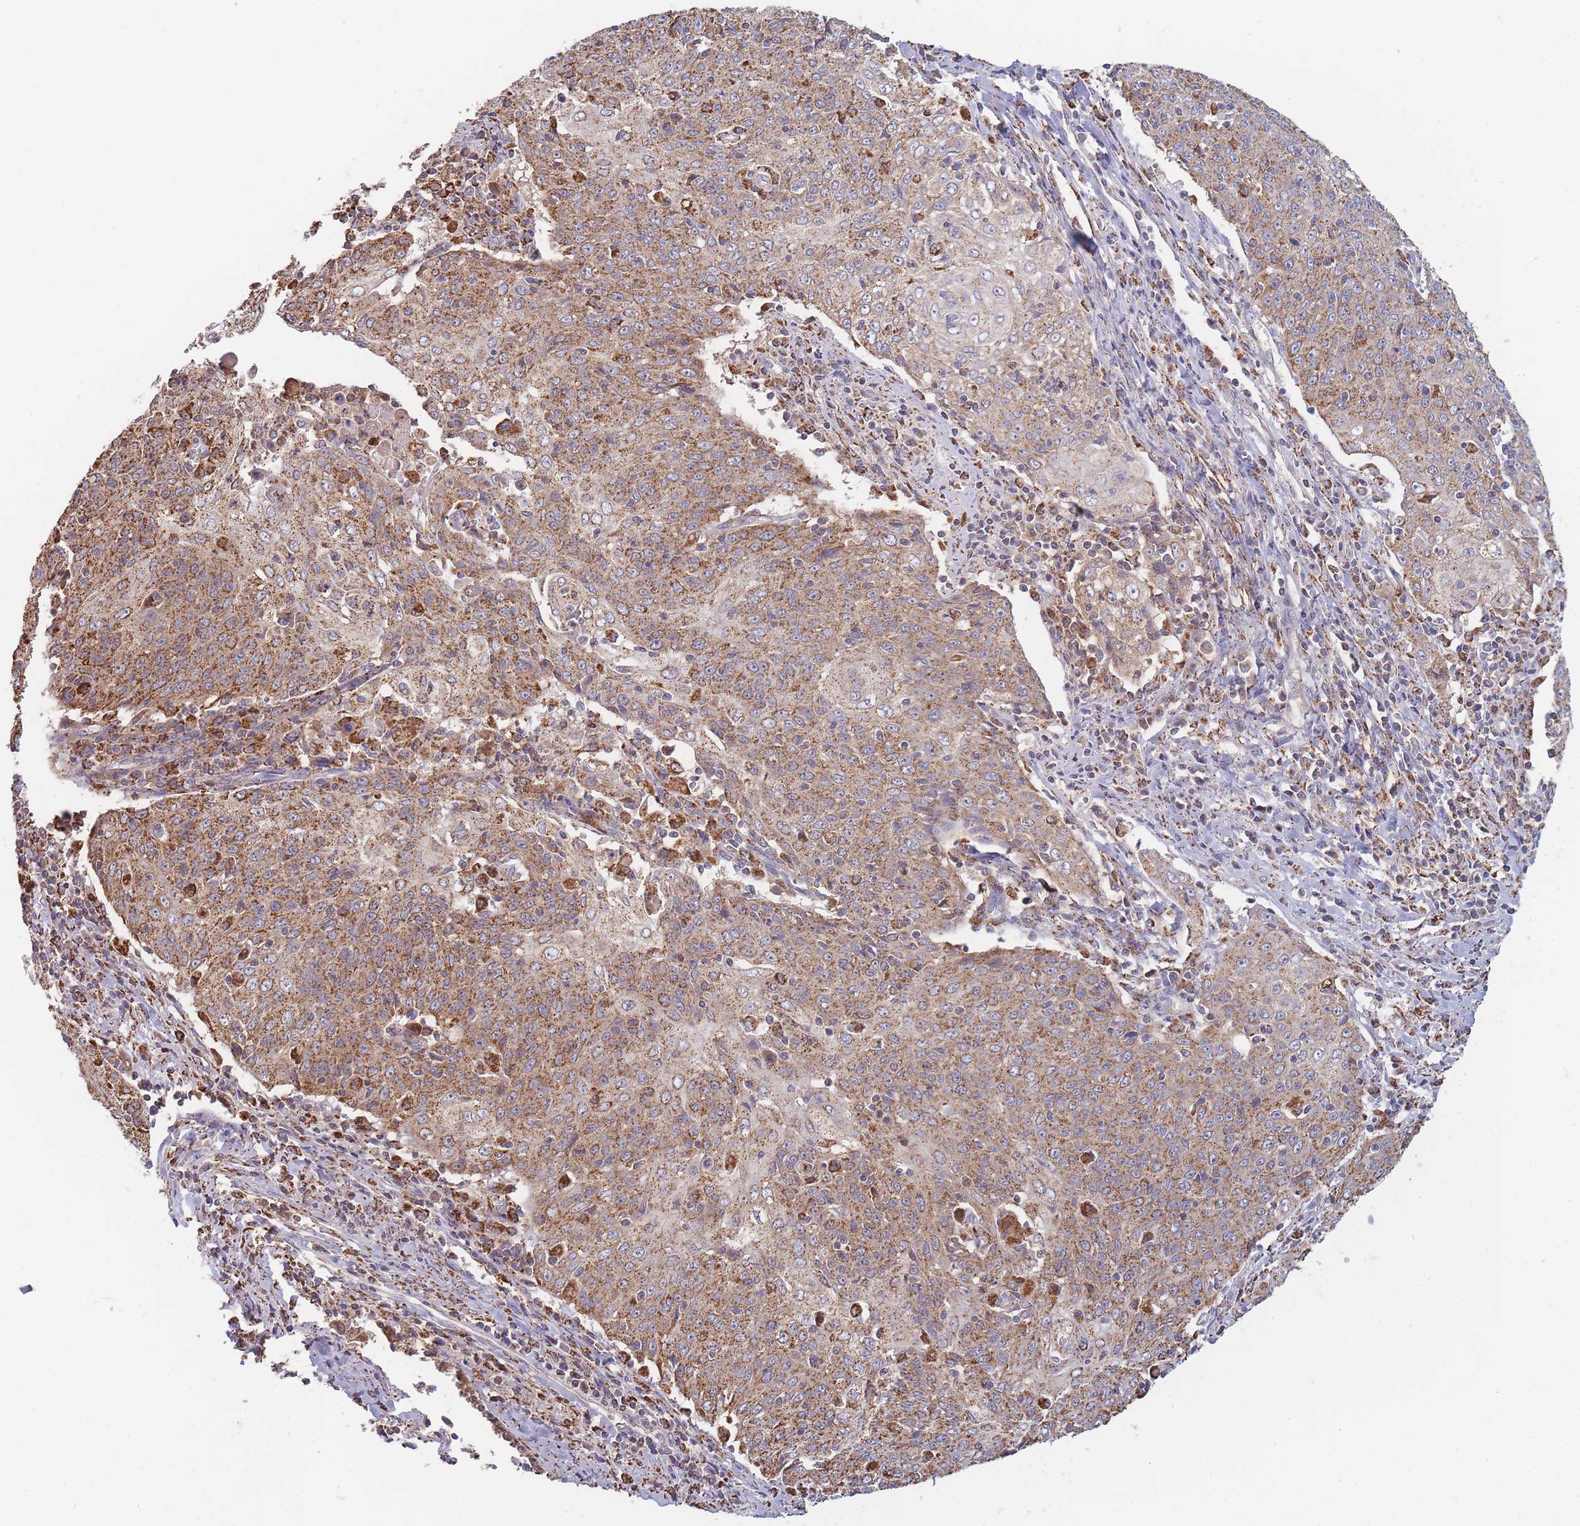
{"staining": {"intensity": "moderate", "quantity": ">75%", "location": "cytoplasmic/membranous"}, "tissue": "cervical cancer", "cell_type": "Tumor cells", "image_type": "cancer", "snomed": [{"axis": "morphology", "description": "Squamous cell carcinoma, NOS"}, {"axis": "topography", "description": "Cervix"}], "caption": "Brown immunohistochemical staining in human cervical squamous cell carcinoma reveals moderate cytoplasmic/membranous positivity in about >75% of tumor cells.", "gene": "MRPL17", "patient": {"sex": "female", "age": 48}}